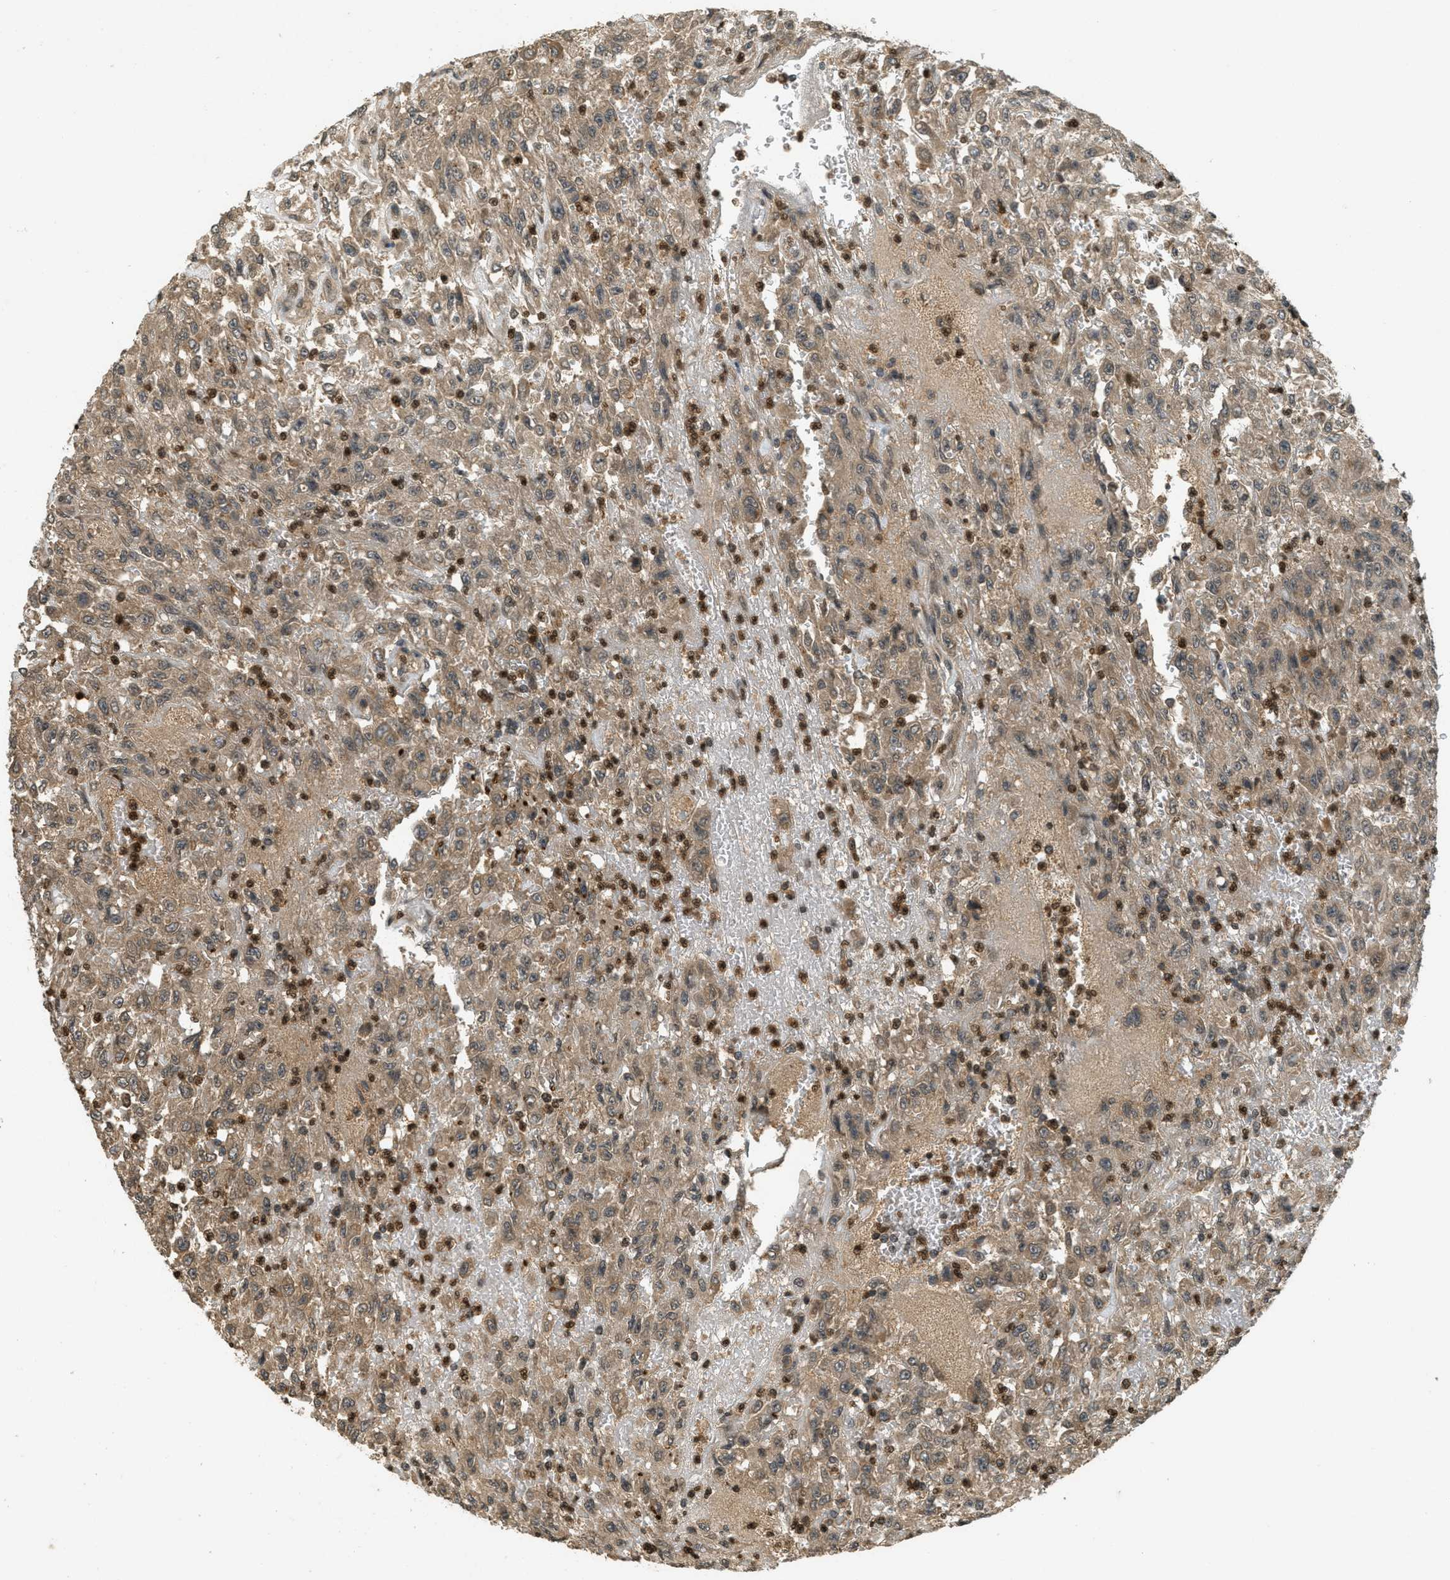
{"staining": {"intensity": "moderate", "quantity": ">75%", "location": "cytoplasmic/membranous"}, "tissue": "urothelial cancer", "cell_type": "Tumor cells", "image_type": "cancer", "snomed": [{"axis": "morphology", "description": "Urothelial carcinoma, High grade"}, {"axis": "topography", "description": "Urinary bladder"}], "caption": "This is a histology image of immunohistochemistry (IHC) staining of urothelial cancer, which shows moderate expression in the cytoplasmic/membranous of tumor cells.", "gene": "ATG7", "patient": {"sex": "male", "age": 46}}